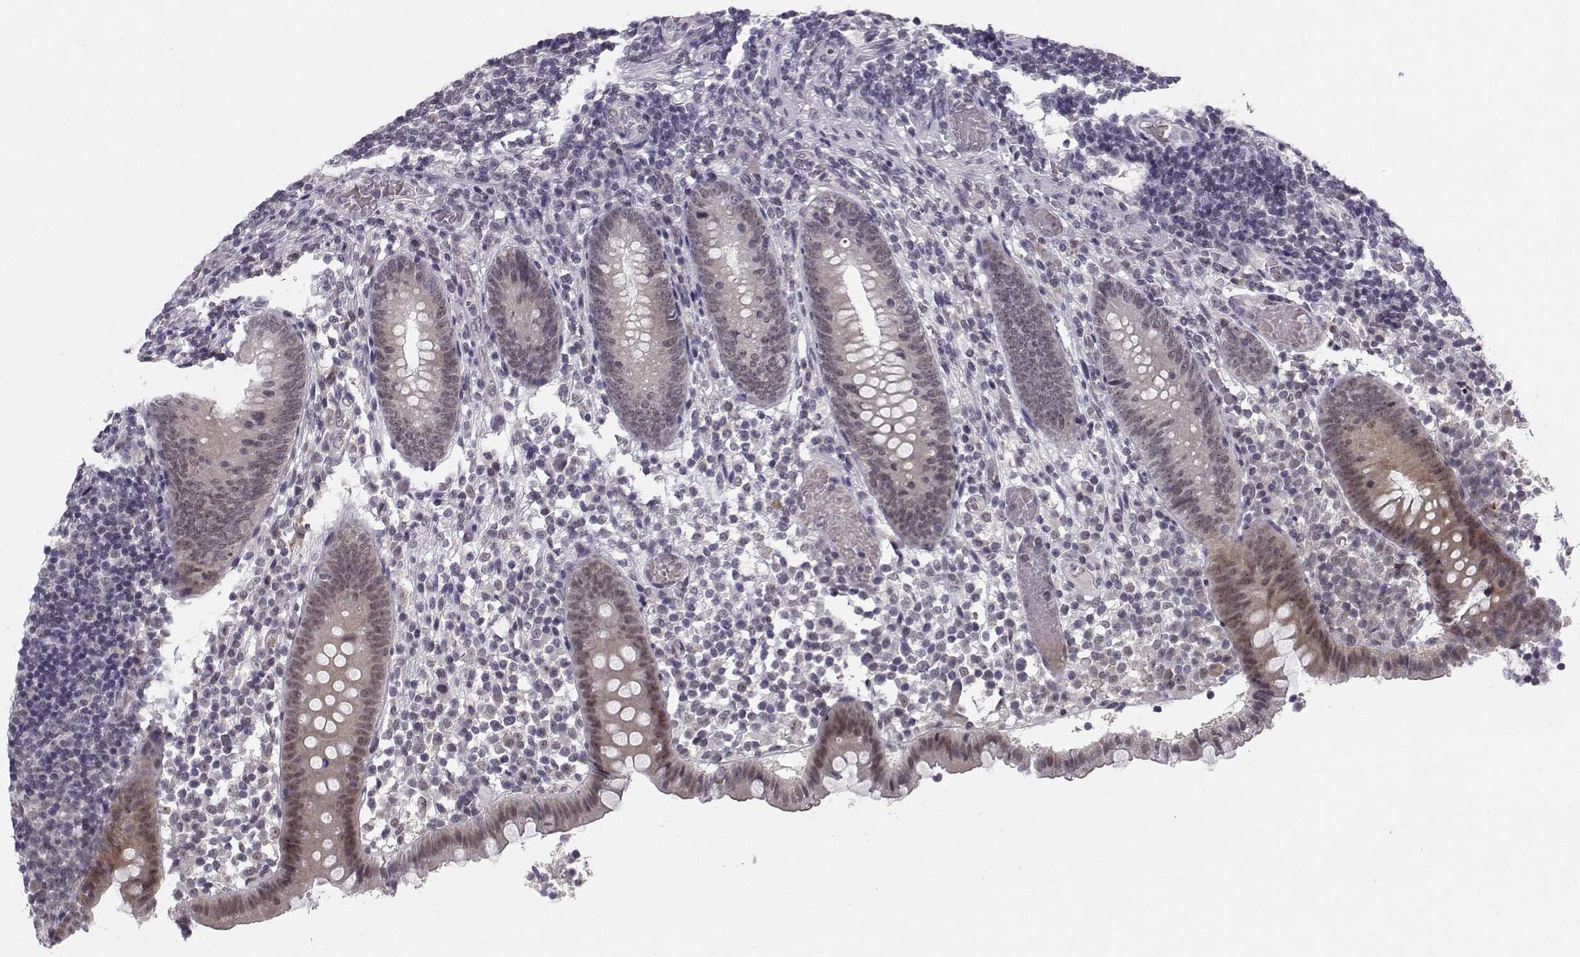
{"staining": {"intensity": "weak", "quantity": "25%-75%", "location": "cytoplasmic/membranous,nuclear"}, "tissue": "appendix", "cell_type": "Glandular cells", "image_type": "normal", "snomed": [{"axis": "morphology", "description": "Normal tissue, NOS"}, {"axis": "topography", "description": "Appendix"}], "caption": "A brown stain shows weak cytoplasmic/membranous,nuclear staining of a protein in glandular cells of unremarkable appendix.", "gene": "RPP38", "patient": {"sex": "female", "age": 32}}